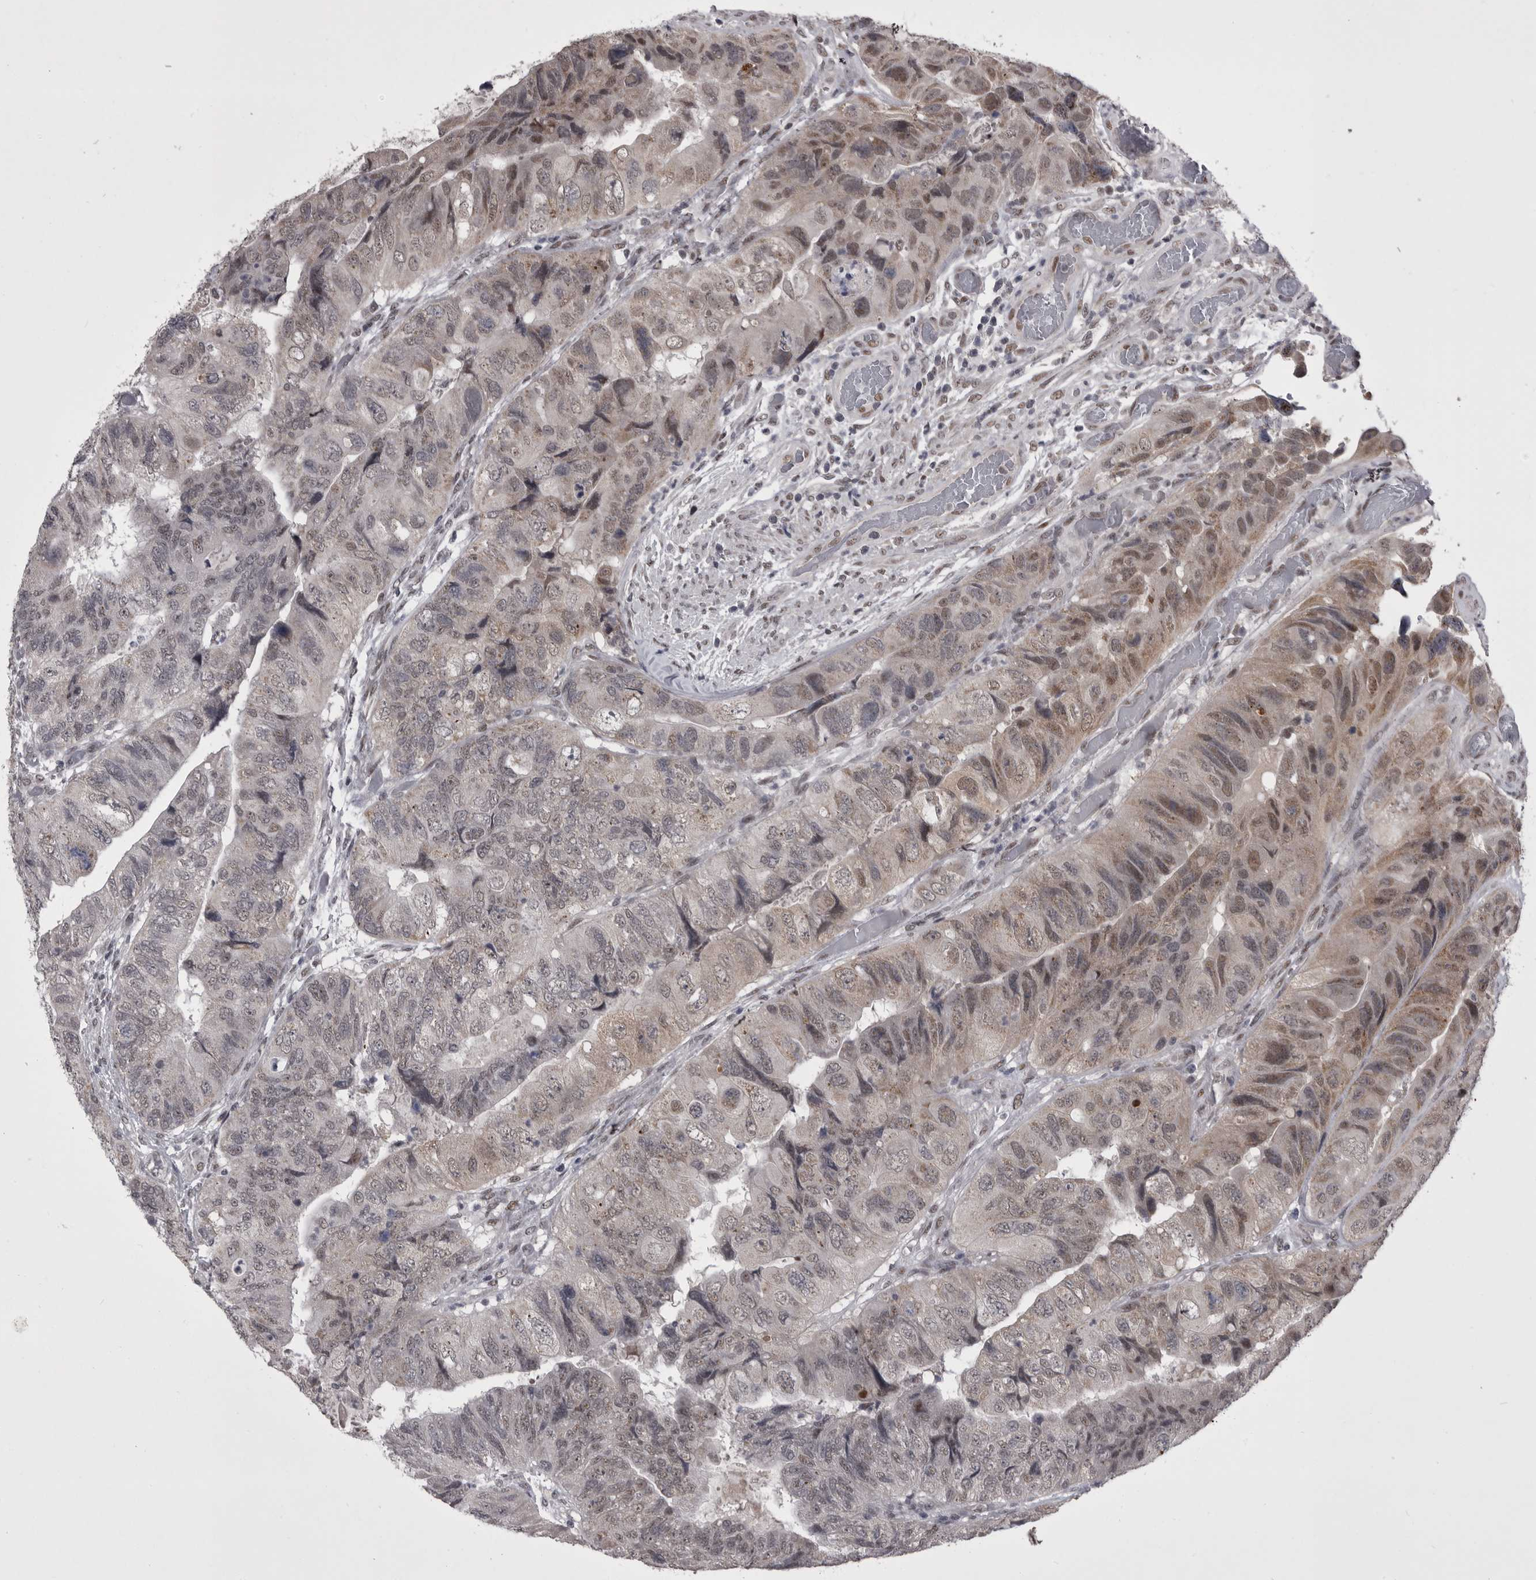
{"staining": {"intensity": "weak", "quantity": "25%-75%", "location": "cytoplasmic/membranous,nuclear"}, "tissue": "colorectal cancer", "cell_type": "Tumor cells", "image_type": "cancer", "snomed": [{"axis": "morphology", "description": "Adenocarcinoma, NOS"}, {"axis": "topography", "description": "Rectum"}], "caption": "Immunohistochemical staining of colorectal cancer displays low levels of weak cytoplasmic/membranous and nuclear protein expression in approximately 25%-75% of tumor cells. (DAB IHC with brightfield microscopy, high magnification).", "gene": "PRPF3", "patient": {"sex": "male", "age": 63}}